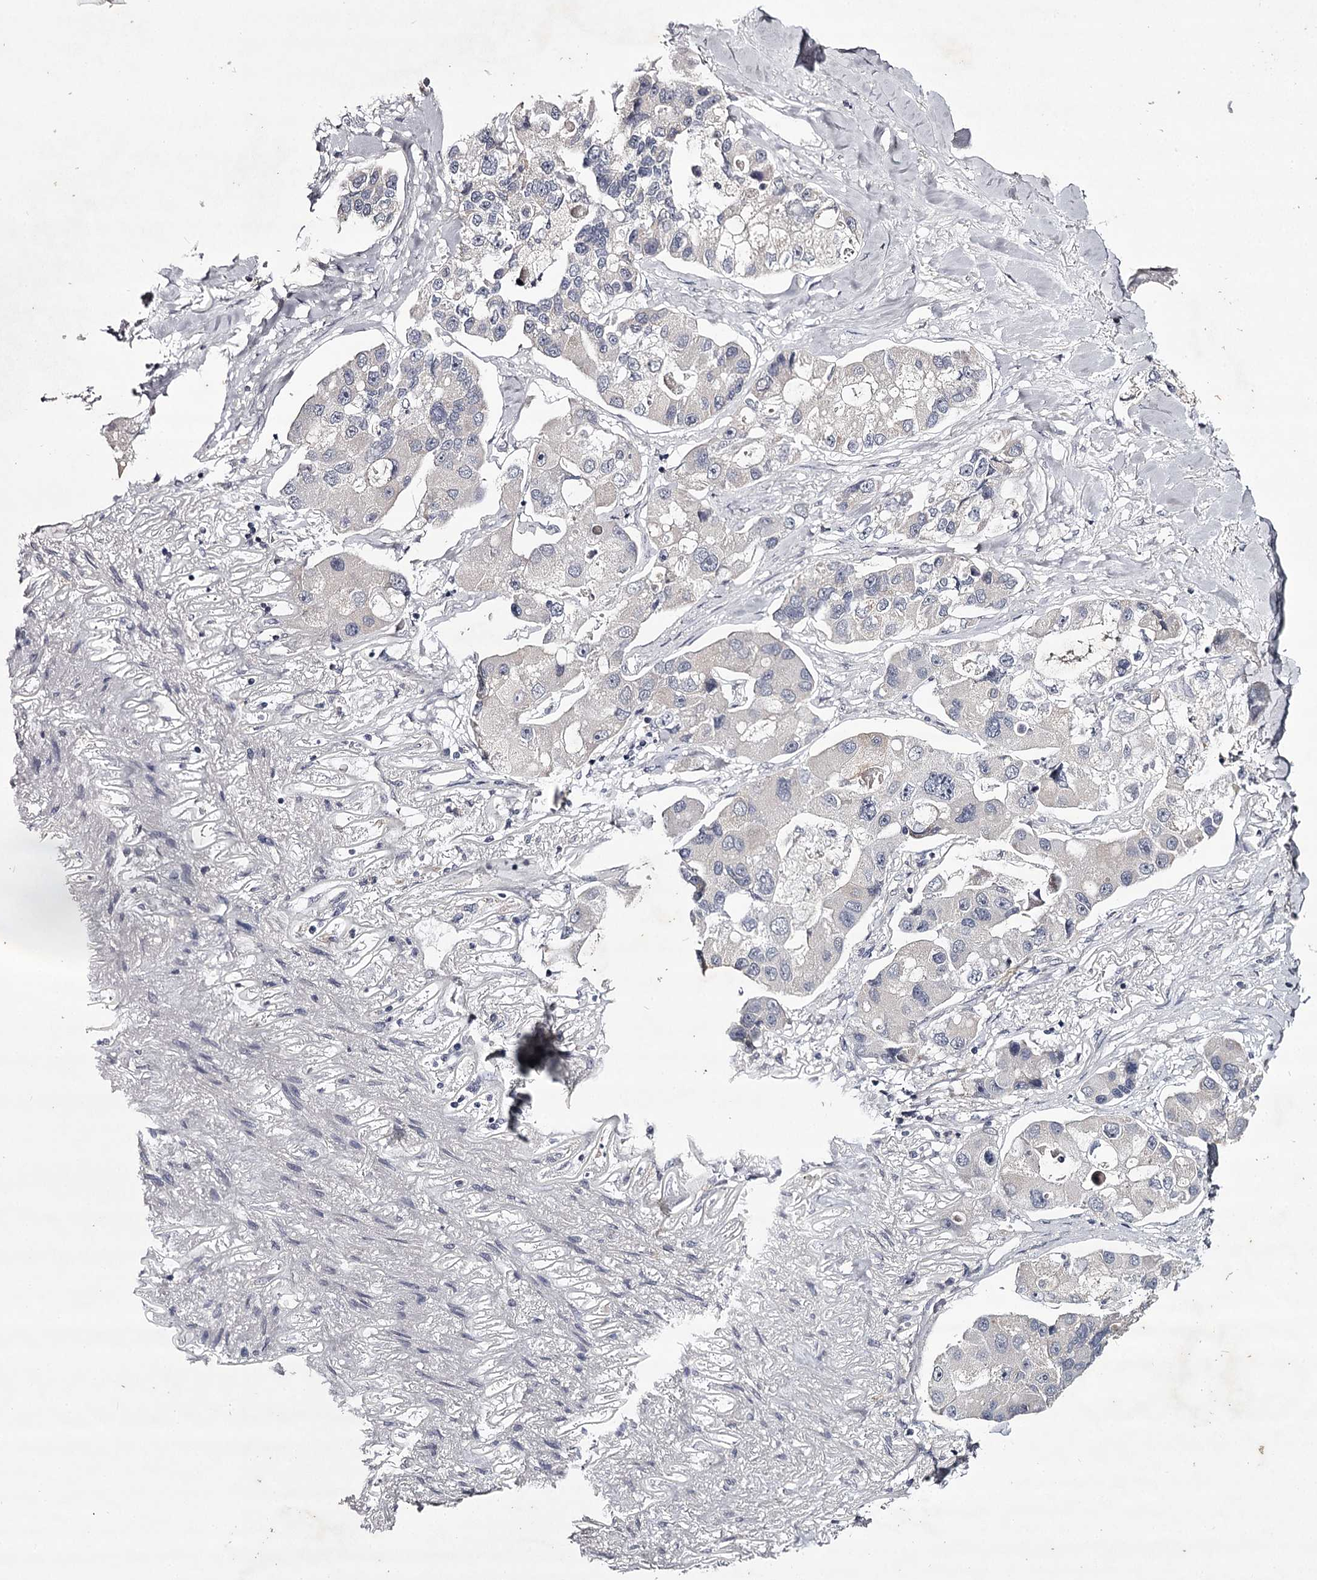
{"staining": {"intensity": "negative", "quantity": "none", "location": "none"}, "tissue": "lung cancer", "cell_type": "Tumor cells", "image_type": "cancer", "snomed": [{"axis": "morphology", "description": "Adenocarcinoma, NOS"}, {"axis": "topography", "description": "Lung"}], "caption": "Tumor cells show no significant staining in adenocarcinoma (lung).", "gene": "PRM2", "patient": {"sex": "female", "age": 54}}